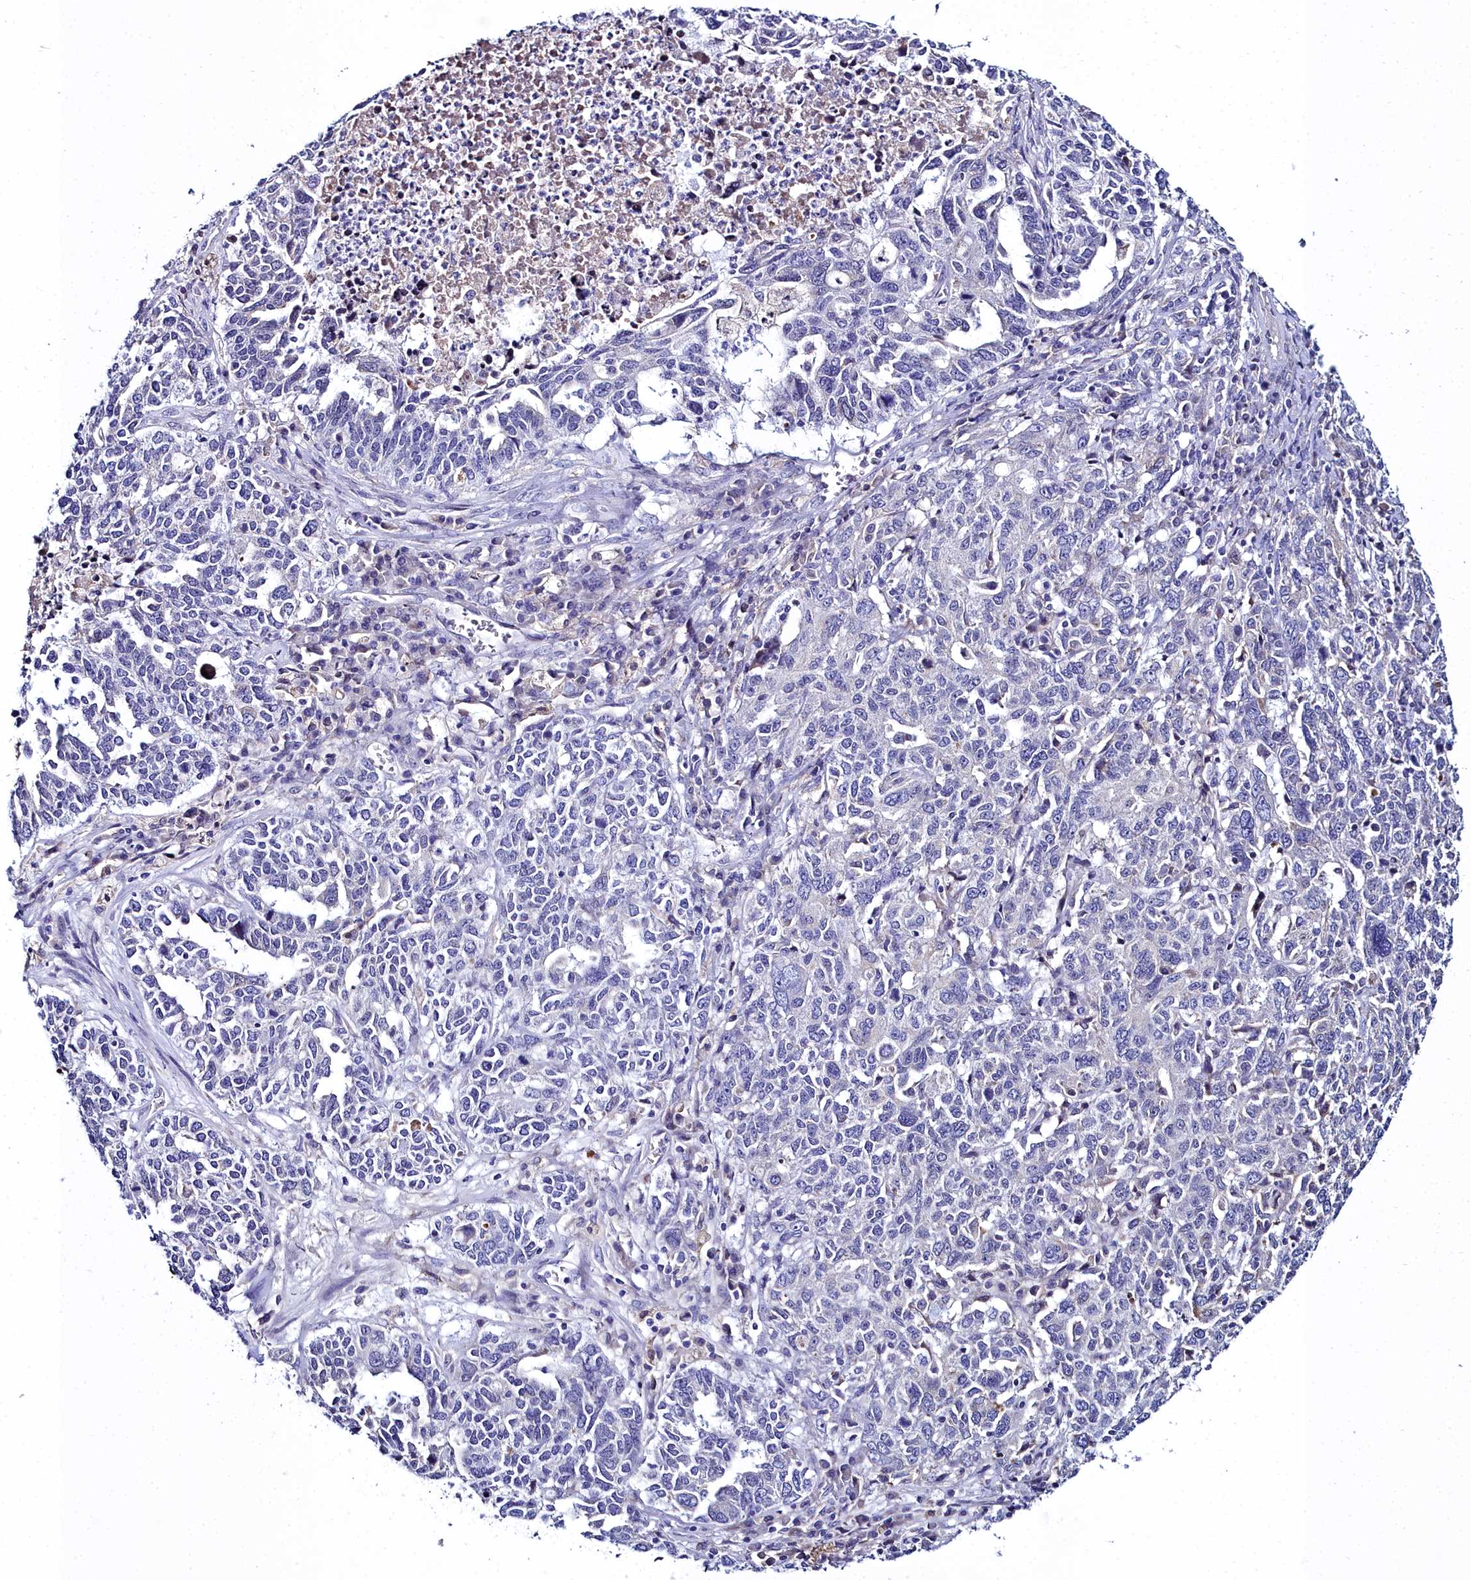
{"staining": {"intensity": "negative", "quantity": "none", "location": "none"}, "tissue": "ovarian cancer", "cell_type": "Tumor cells", "image_type": "cancer", "snomed": [{"axis": "morphology", "description": "Carcinoma, endometroid"}, {"axis": "topography", "description": "Ovary"}], "caption": "Tumor cells show no significant expression in ovarian endometroid carcinoma.", "gene": "ELAPOR2", "patient": {"sex": "female", "age": 62}}